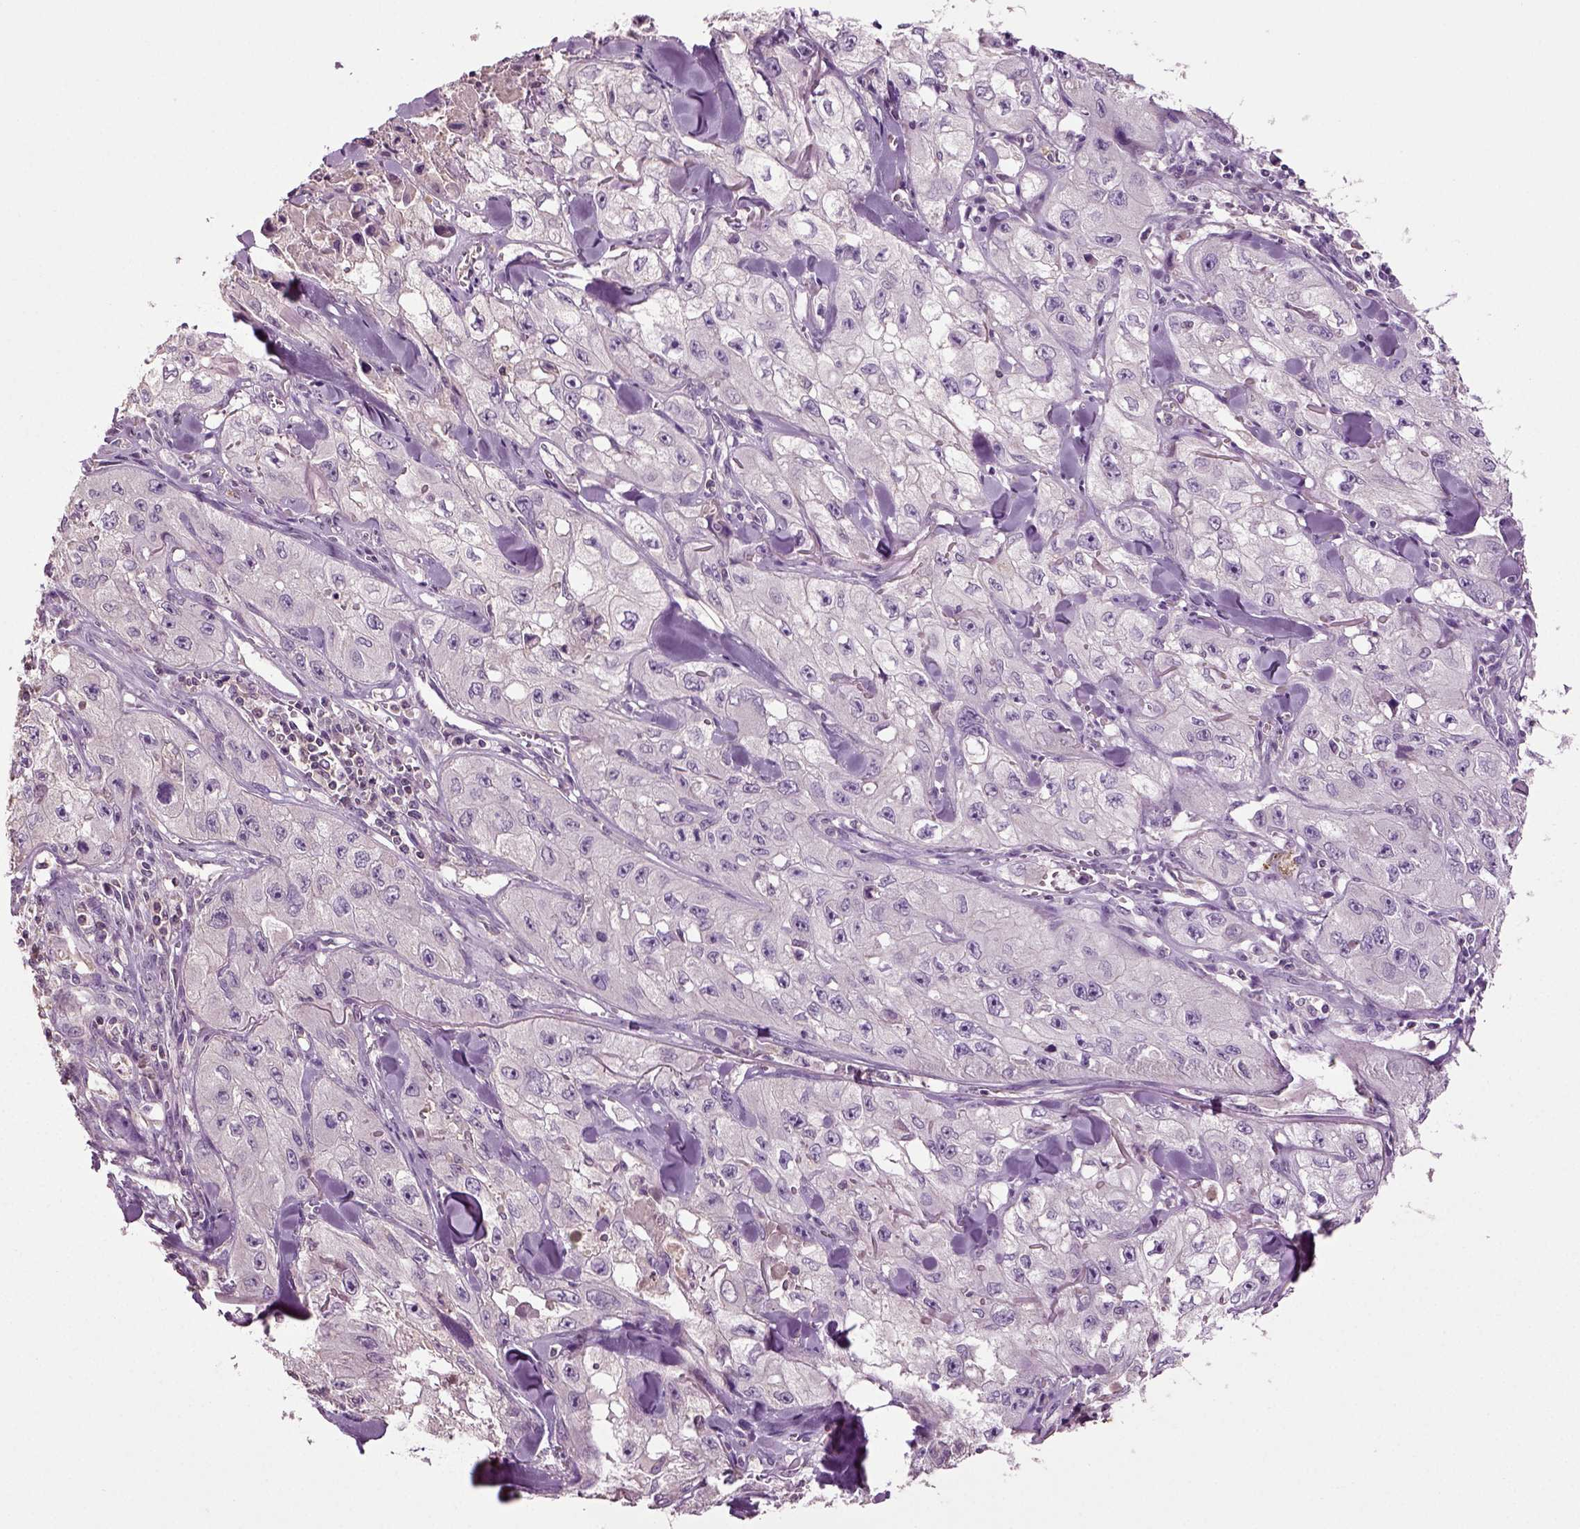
{"staining": {"intensity": "negative", "quantity": "none", "location": "none"}, "tissue": "skin cancer", "cell_type": "Tumor cells", "image_type": "cancer", "snomed": [{"axis": "morphology", "description": "Squamous cell carcinoma, NOS"}, {"axis": "topography", "description": "Skin"}, {"axis": "topography", "description": "Subcutis"}], "caption": "DAB immunohistochemical staining of human skin squamous cell carcinoma displays no significant expression in tumor cells. Nuclei are stained in blue.", "gene": "DEFB118", "patient": {"sex": "male", "age": 73}}